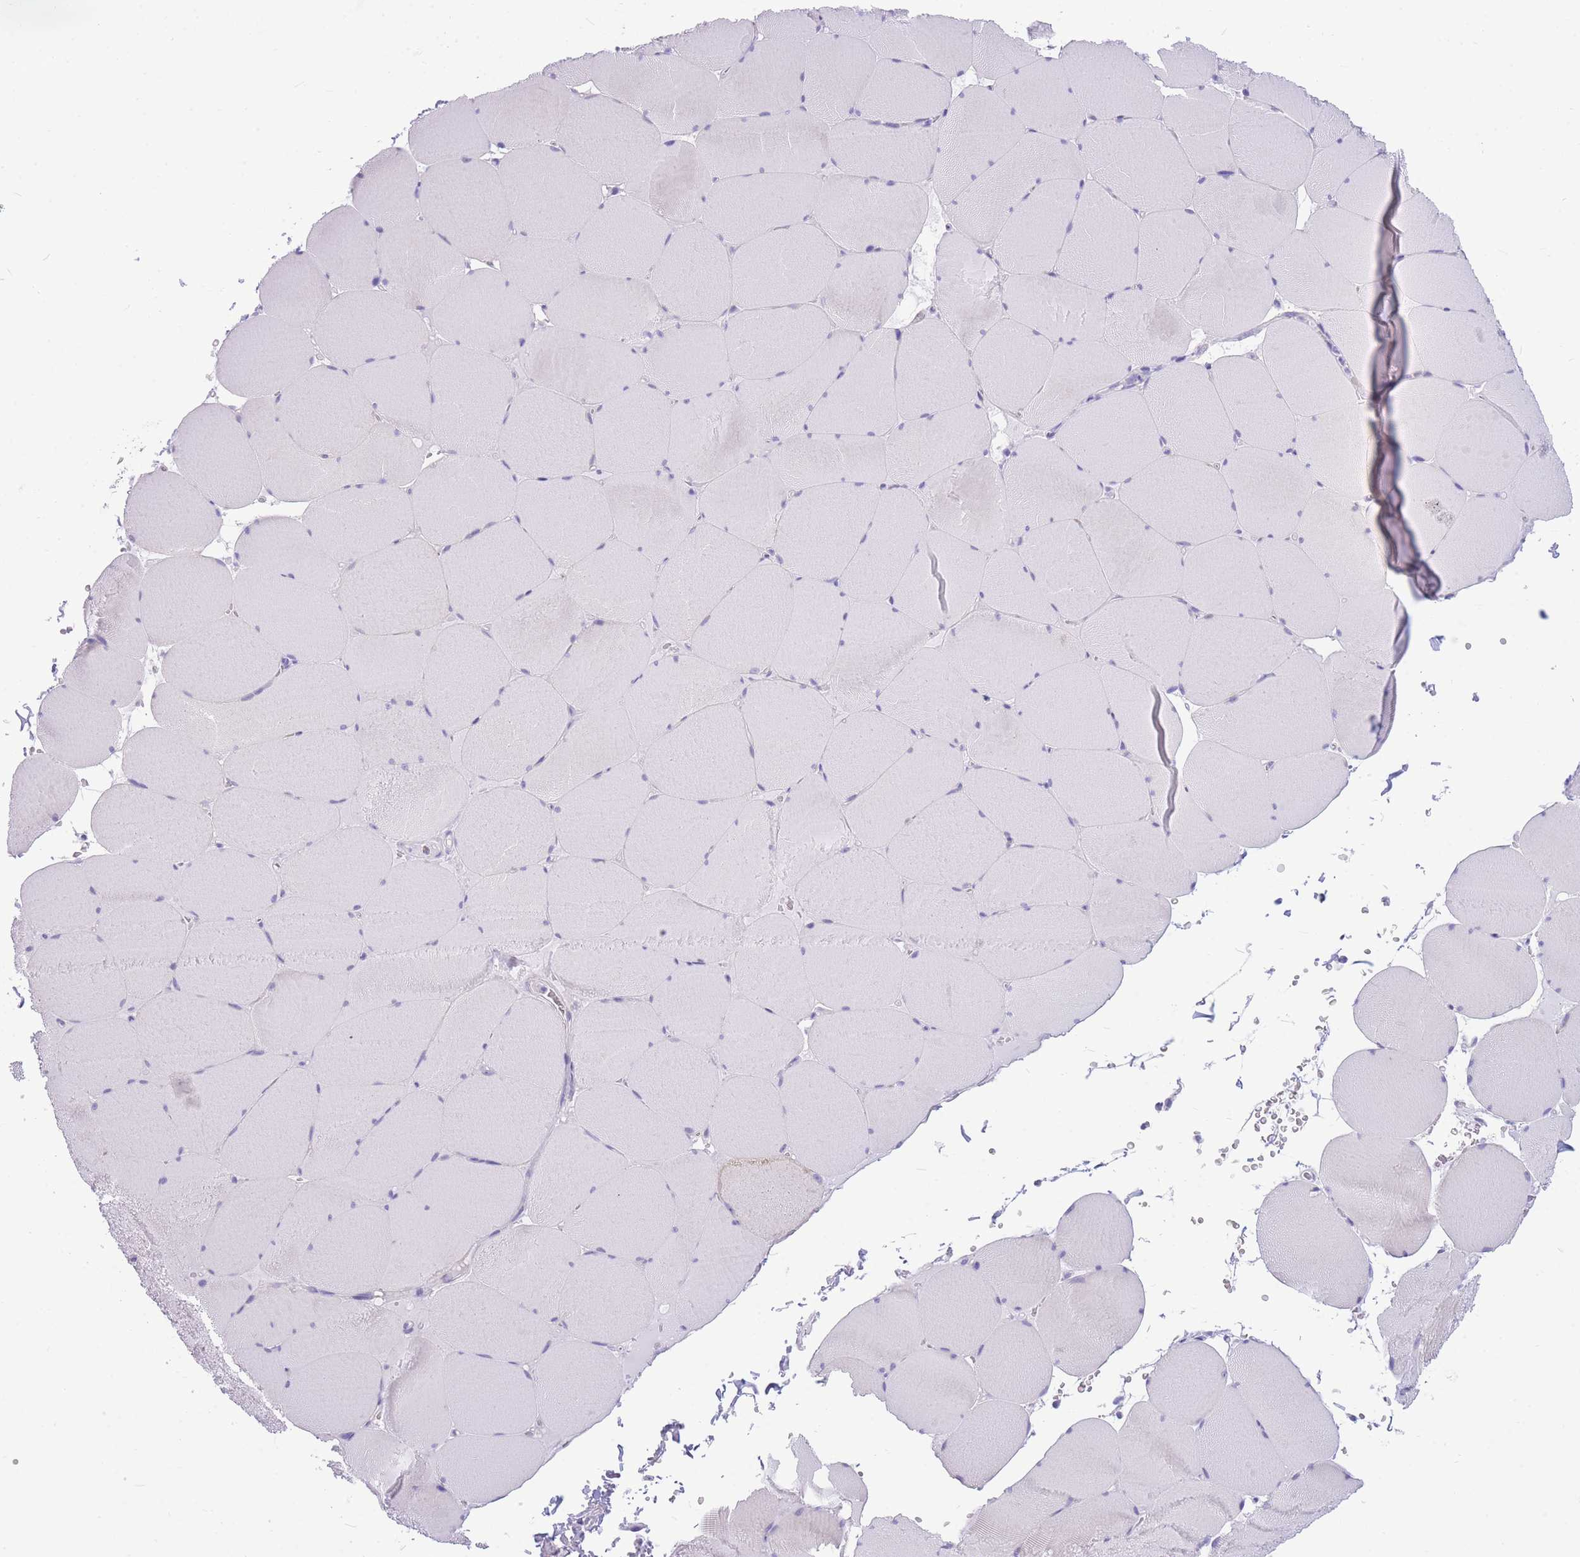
{"staining": {"intensity": "negative", "quantity": "none", "location": "none"}, "tissue": "skeletal muscle", "cell_type": "Myocytes", "image_type": "normal", "snomed": [{"axis": "morphology", "description": "Normal tissue, NOS"}, {"axis": "topography", "description": "Skeletal muscle"}, {"axis": "topography", "description": "Head-Neck"}], "caption": "Immunohistochemistry (IHC) image of unremarkable skeletal muscle stained for a protein (brown), which exhibits no expression in myocytes.", "gene": "ZNF311", "patient": {"sex": "male", "age": 66}}